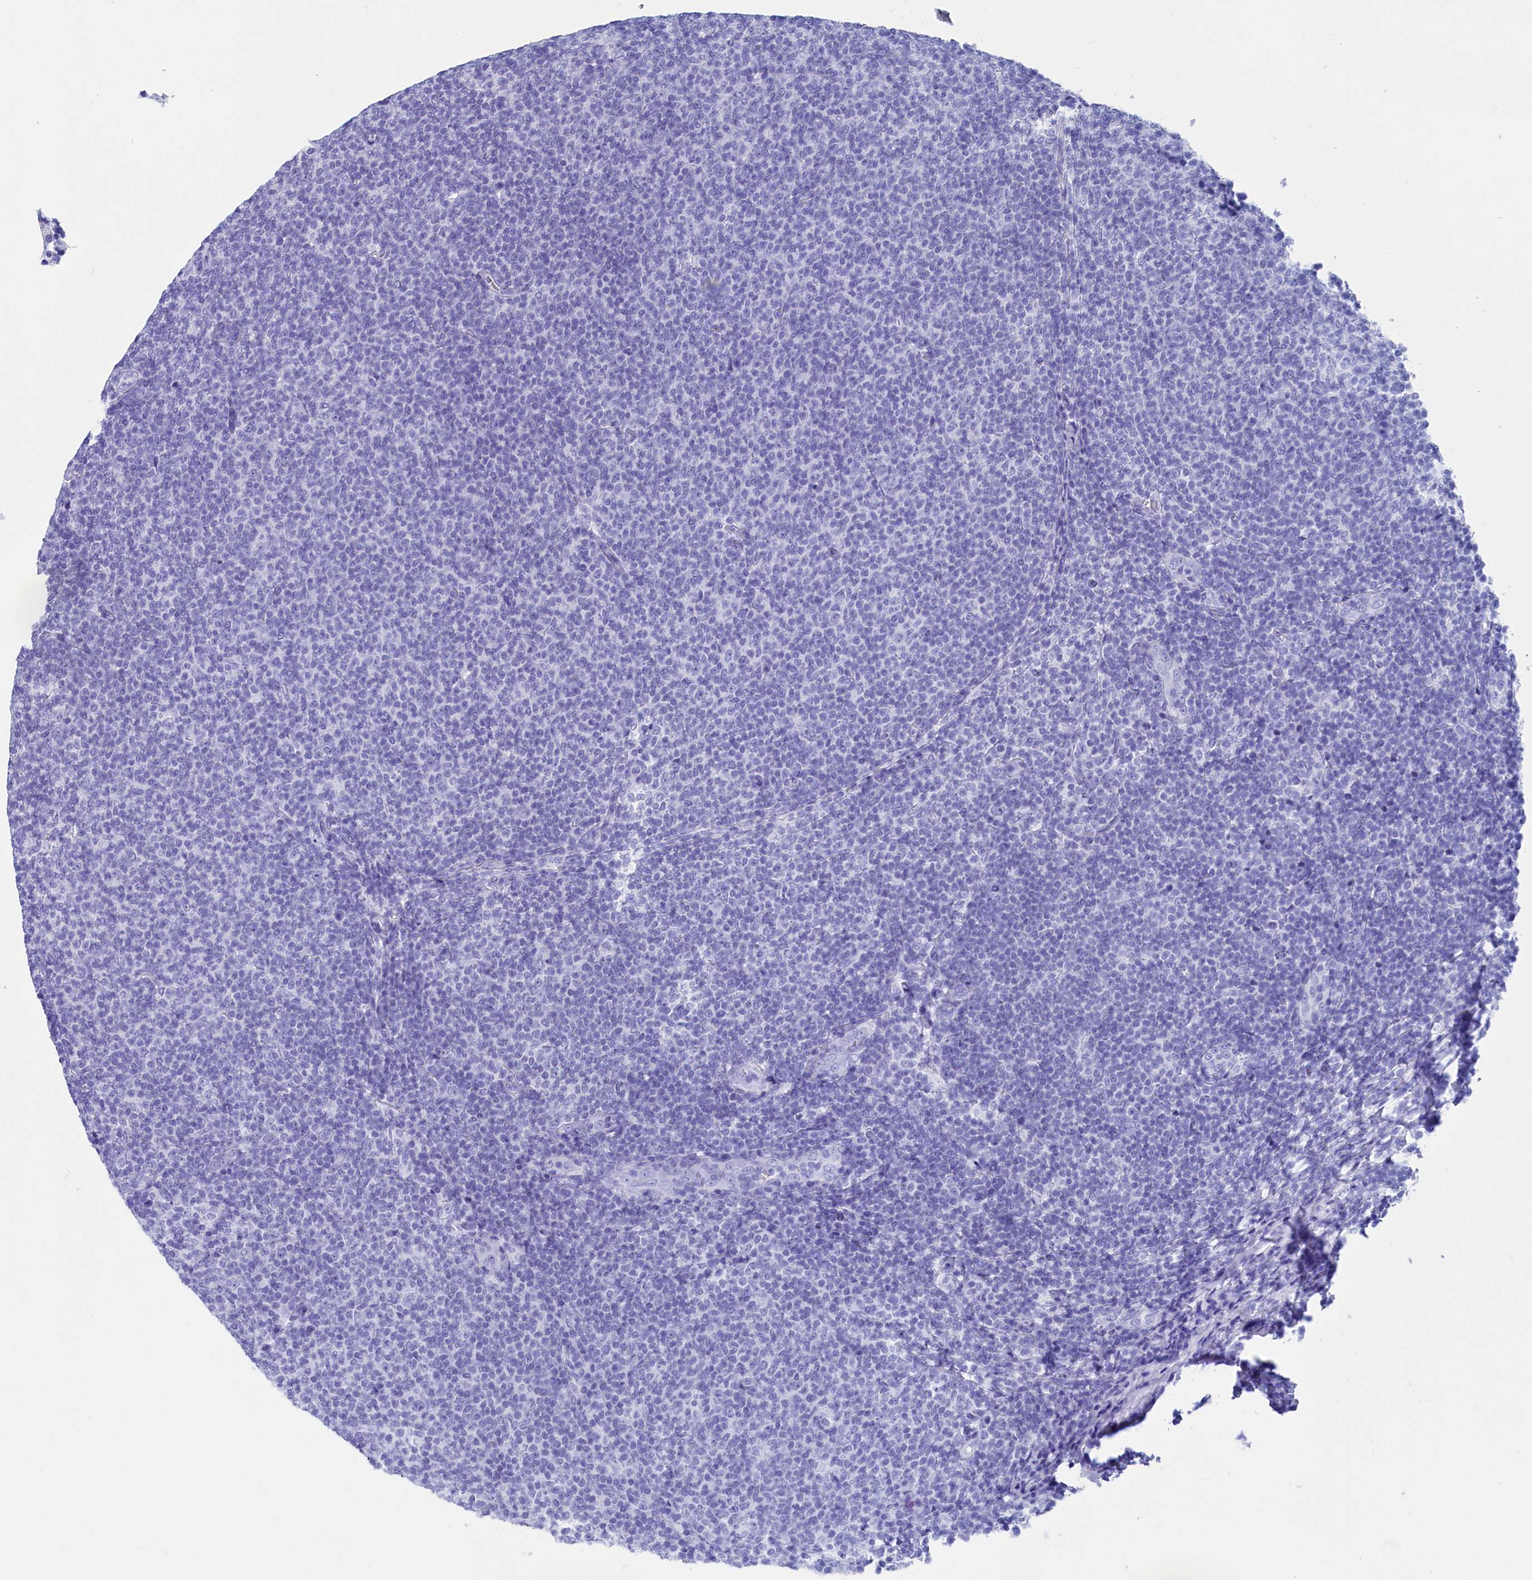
{"staining": {"intensity": "negative", "quantity": "none", "location": "none"}, "tissue": "lymphoma", "cell_type": "Tumor cells", "image_type": "cancer", "snomed": [{"axis": "morphology", "description": "Malignant lymphoma, non-Hodgkin's type, Low grade"}, {"axis": "topography", "description": "Lymph node"}], "caption": "The IHC image has no significant staining in tumor cells of lymphoma tissue.", "gene": "ANKRD29", "patient": {"sex": "male", "age": 66}}